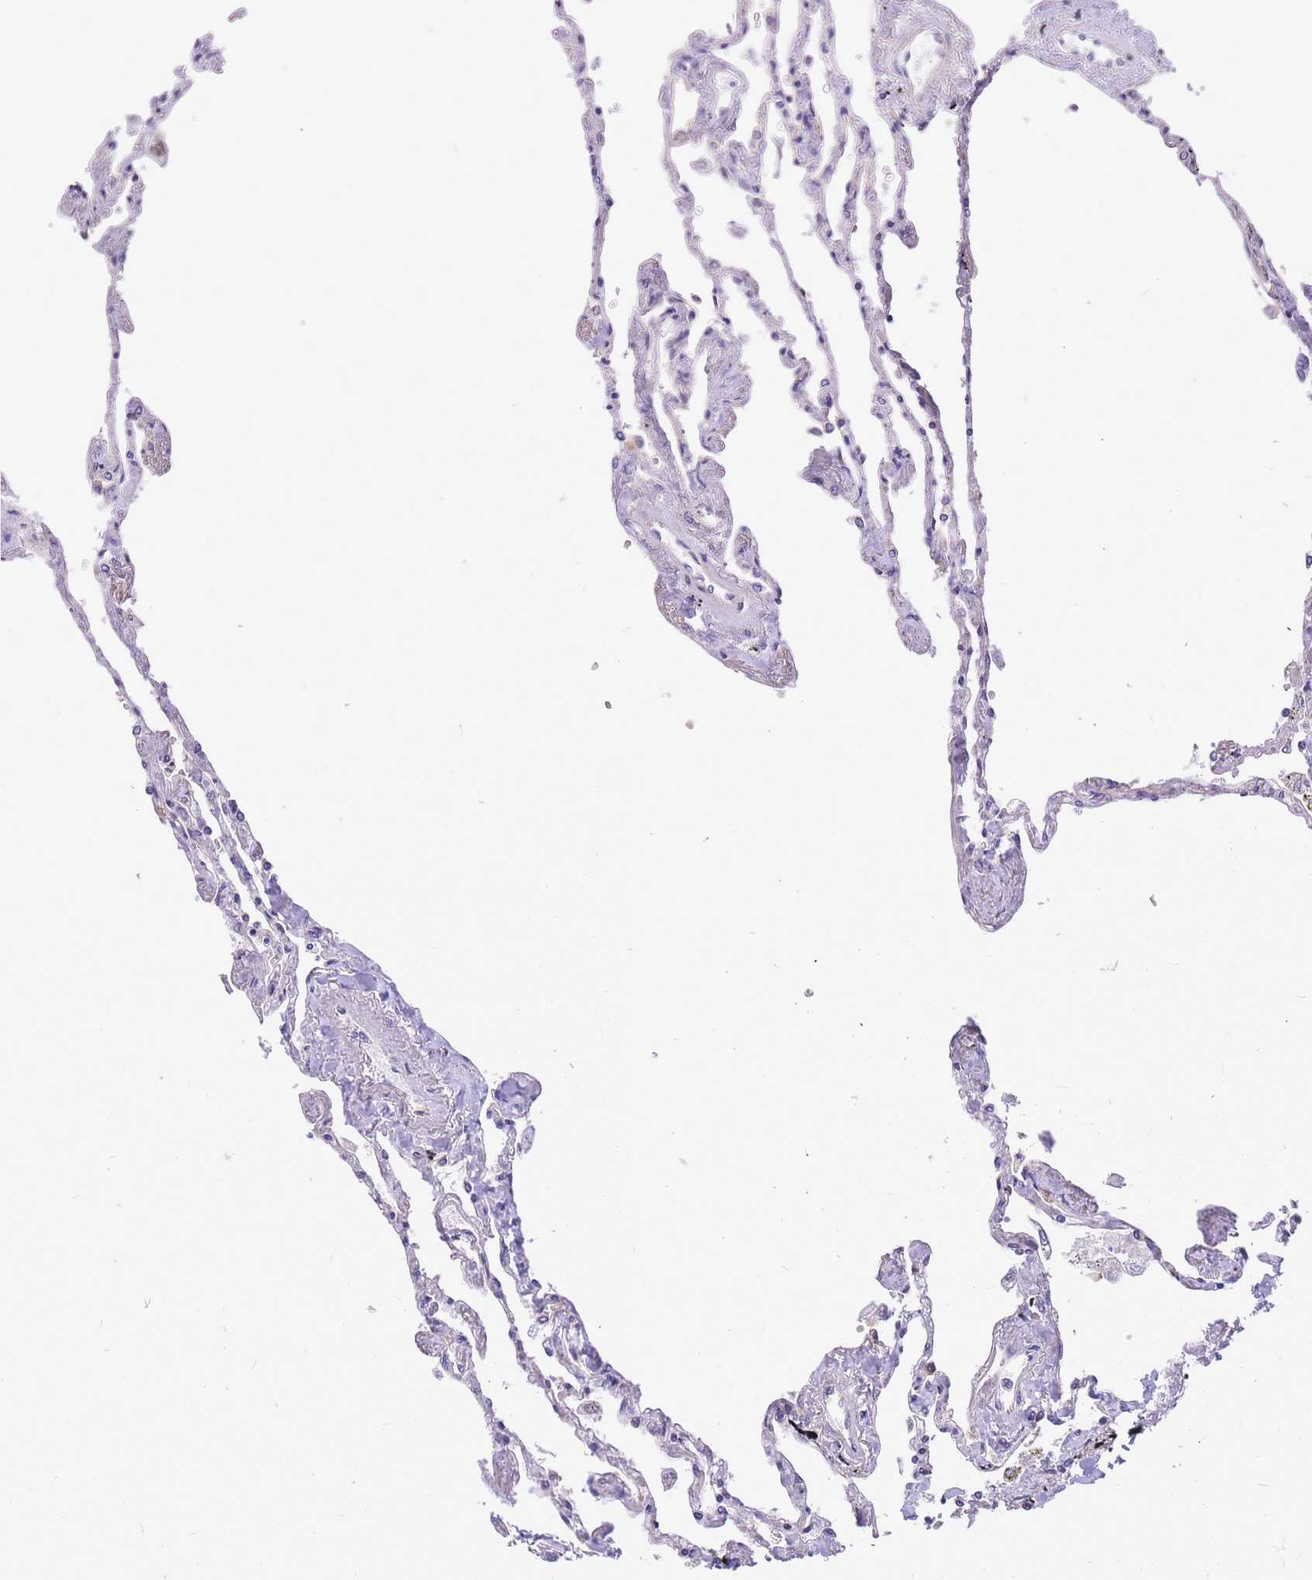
{"staining": {"intensity": "negative", "quantity": "none", "location": "none"}, "tissue": "lung", "cell_type": "Alveolar cells", "image_type": "normal", "snomed": [{"axis": "morphology", "description": "Normal tissue, NOS"}, {"axis": "topography", "description": "Lung"}], "caption": "Immunohistochemical staining of normal human lung demonstrates no significant staining in alveolar cells. (DAB immunohistochemistry with hematoxylin counter stain).", "gene": "TOPAZ1", "patient": {"sex": "female", "age": 67}}